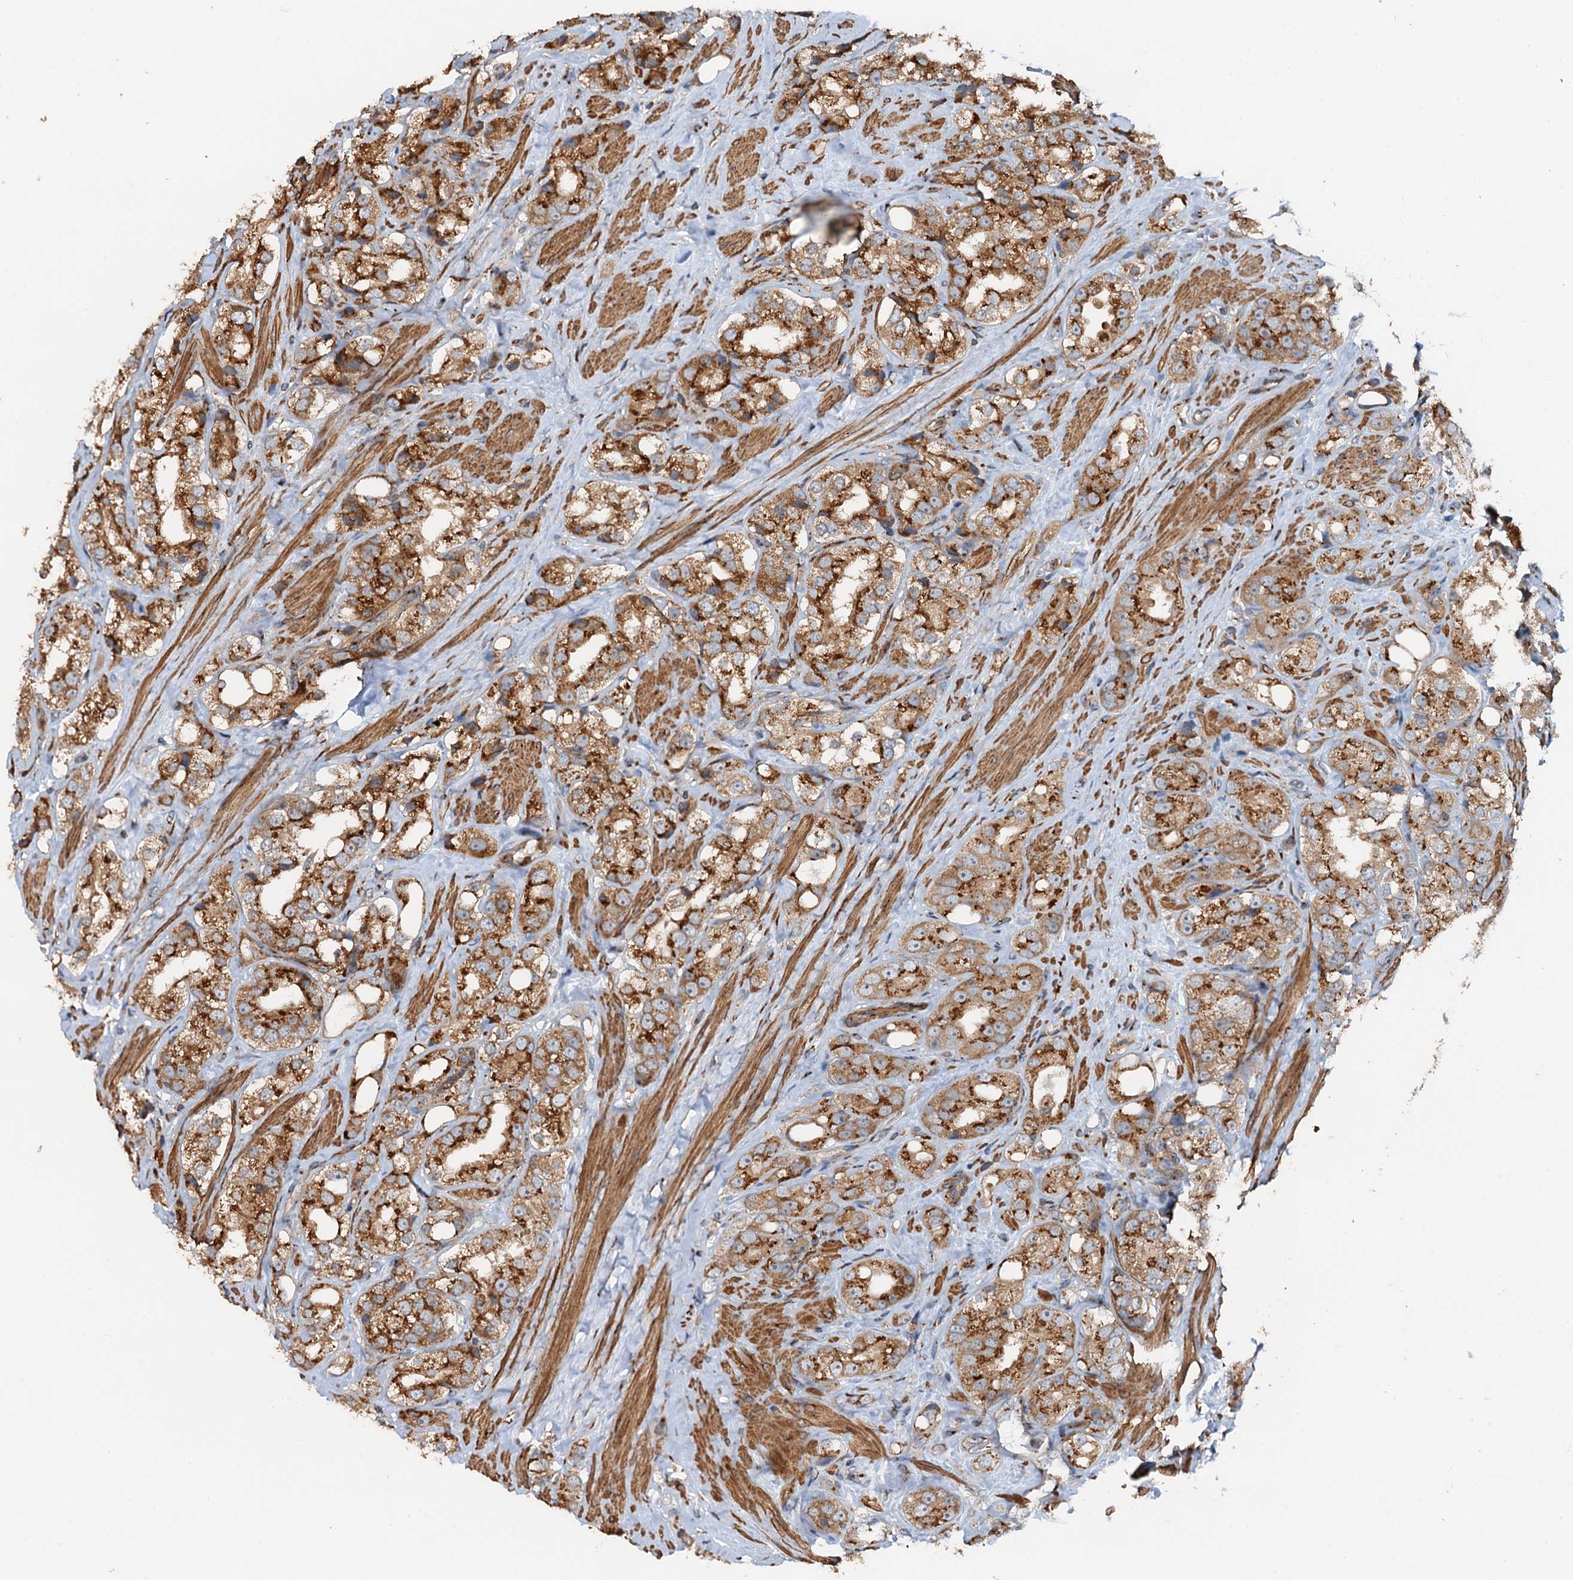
{"staining": {"intensity": "strong", "quantity": ">75%", "location": "cytoplasmic/membranous"}, "tissue": "prostate cancer", "cell_type": "Tumor cells", "image_type": "cancer", "snomed": [{"axis": "morphology", "description": "Adenocarcinoma, NOS"}, {"axis": "topography", "description": "Prostate"}], "caption": "Adenocarcinoma (prostate) stained with a brown dye displays strong cytoplasmic/membranous positive expression in approximately >75% of tumor cells.", "gene": "ANKRD26", "patient": {"sex": "male", "age": 79}}